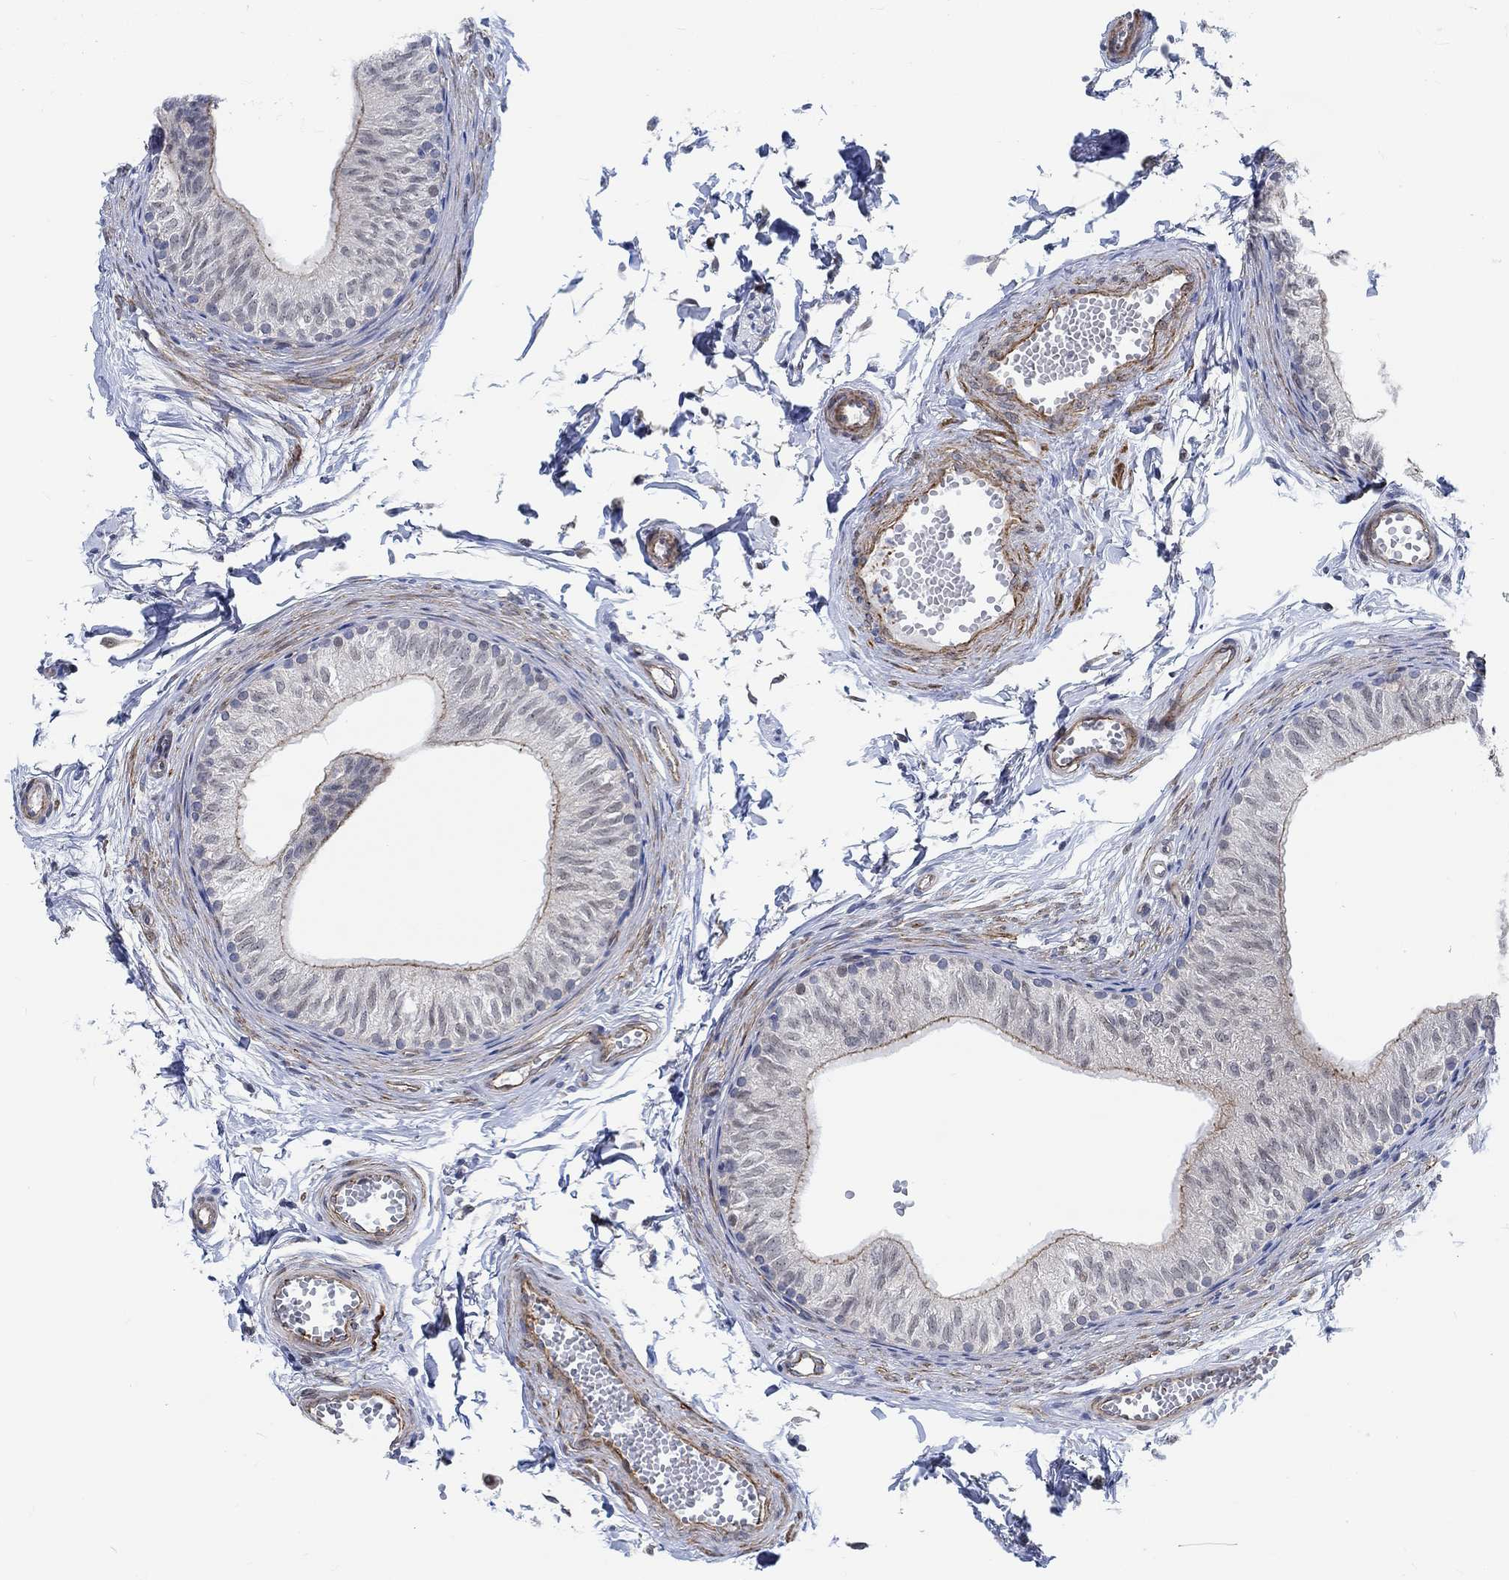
{"staining": {"intensity": "strong", "quantity": "<25%", "location": "cytoplasmic/membranous,nuclear"}, "tissue": "epididymis", "cell_type": "Glandular cells", "image_type": "normal", "snomed": [{"axis": "morphology", "description": "Normal tissue, NOS"}, {"axis": "topography", "description": "Epididymis"}], "caption": "Approximately <25% of glandular cells in normal epididymis display strong cytoplasmic/membranous,nuclear protein expression as visualized by brown immunohistochemical staining.", "gene": "KCNH8", "patient": {"sex": "male", "age": 22}}